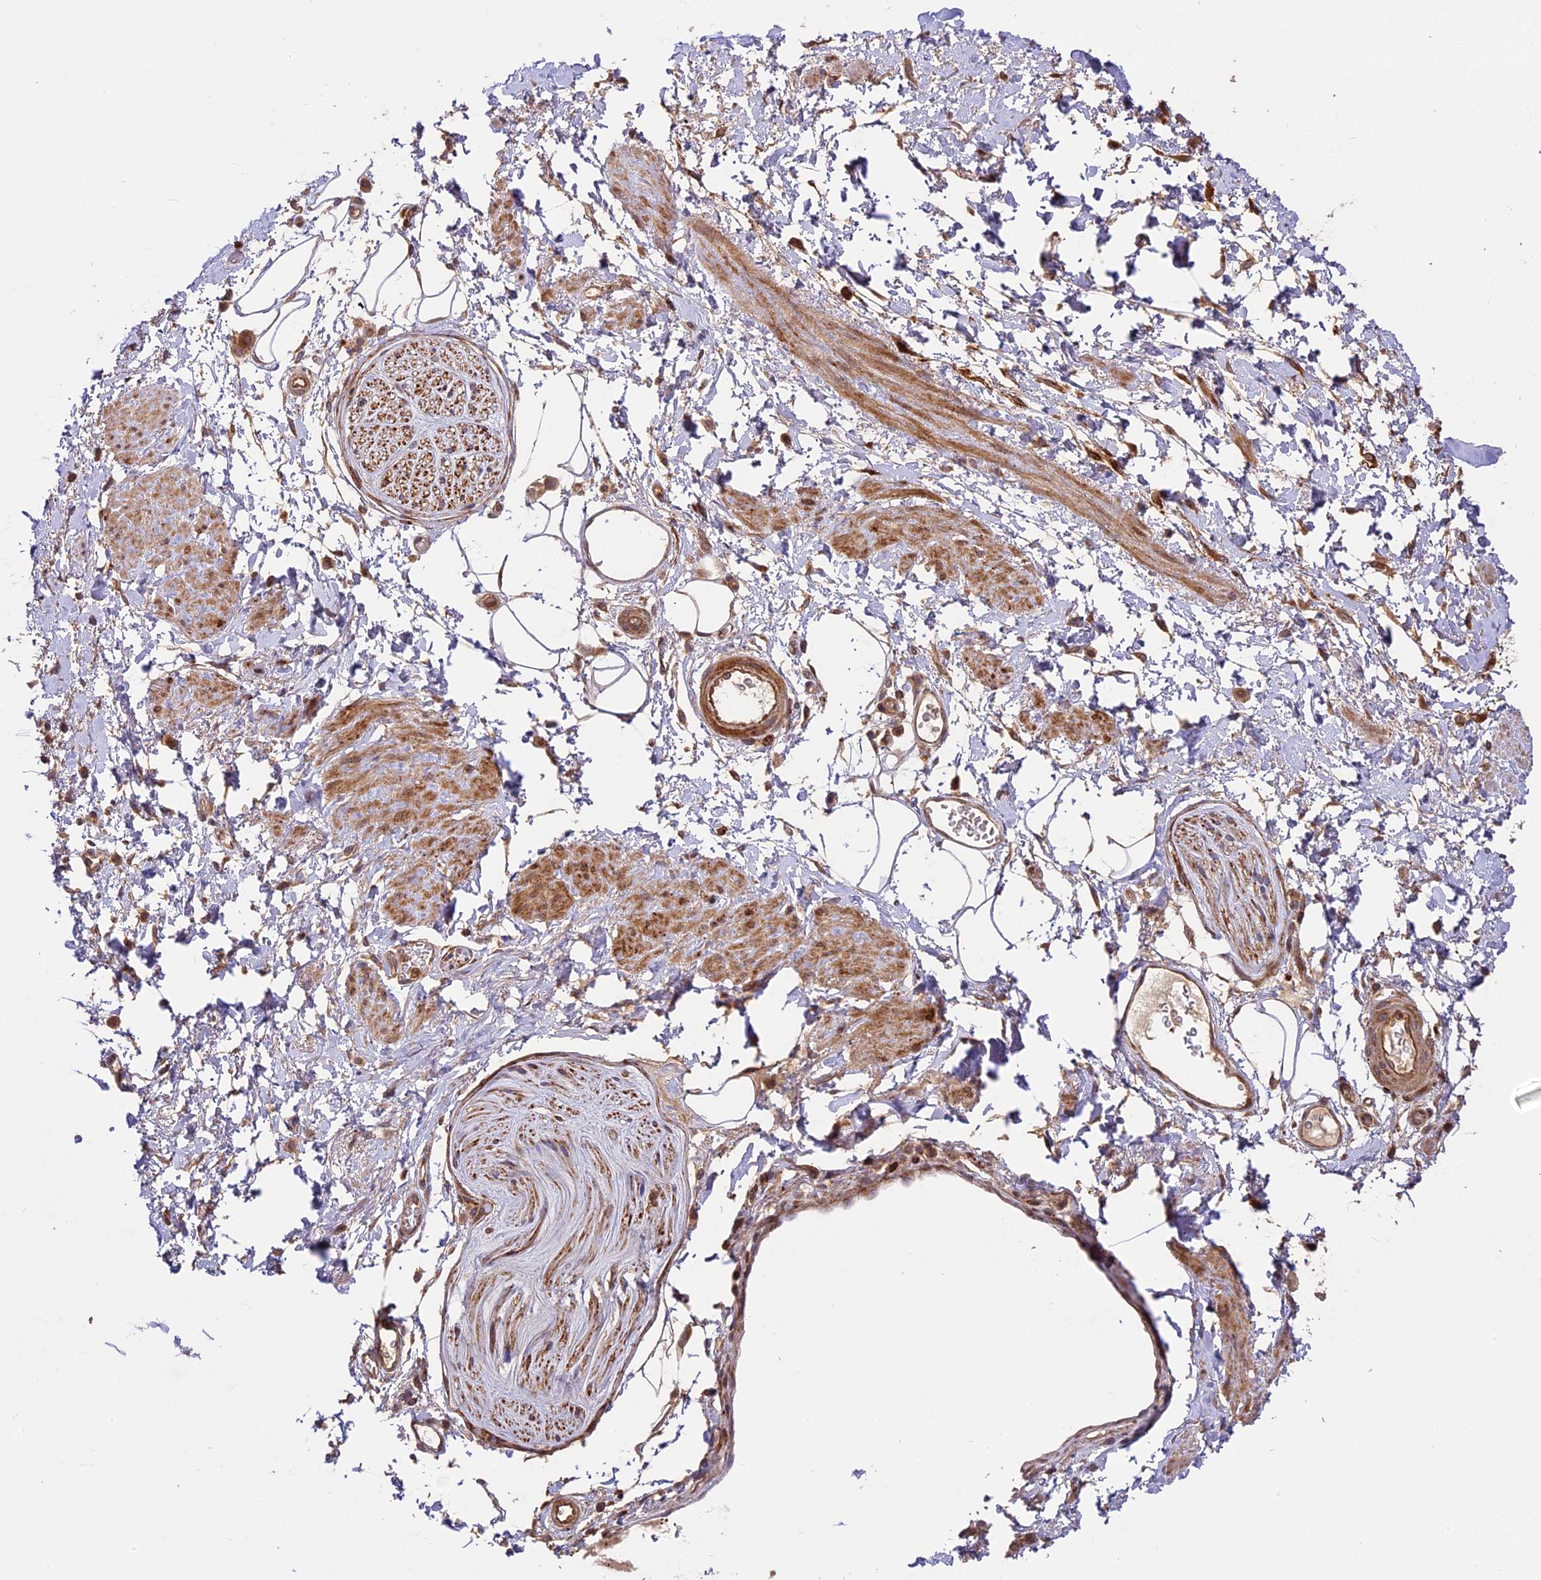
{"staining": {"intensity": "weak", "quantity": ">75%", "location": "cytoplasmic/membranous"}, "tissue": "adipose tissue", "cell_type": "Adipocytes", "image_type": "normal", "snomed": [{"axis": "morphology", "description": "Normal tissue, NOS"}, {"axis": "morphology", "description": "Adenocarcinoma, NOS"}, {"axis": "topography", "description": "Rectum"}, {"axis": "topography", "description": "Vagina"}, {"axis": "topography", "description": "Peripheral nerve tissue"}], "caption": "Protein expression analysis of normal human adipose tissue reveals weak cytoplasmic/membranous positivity in approximately >75% of adipocytes. (DAB IHC, brown staining for protein, blue staining for nuclei).", "gene": "DGKH", "patient": {"sex": "female", "age": 71}}